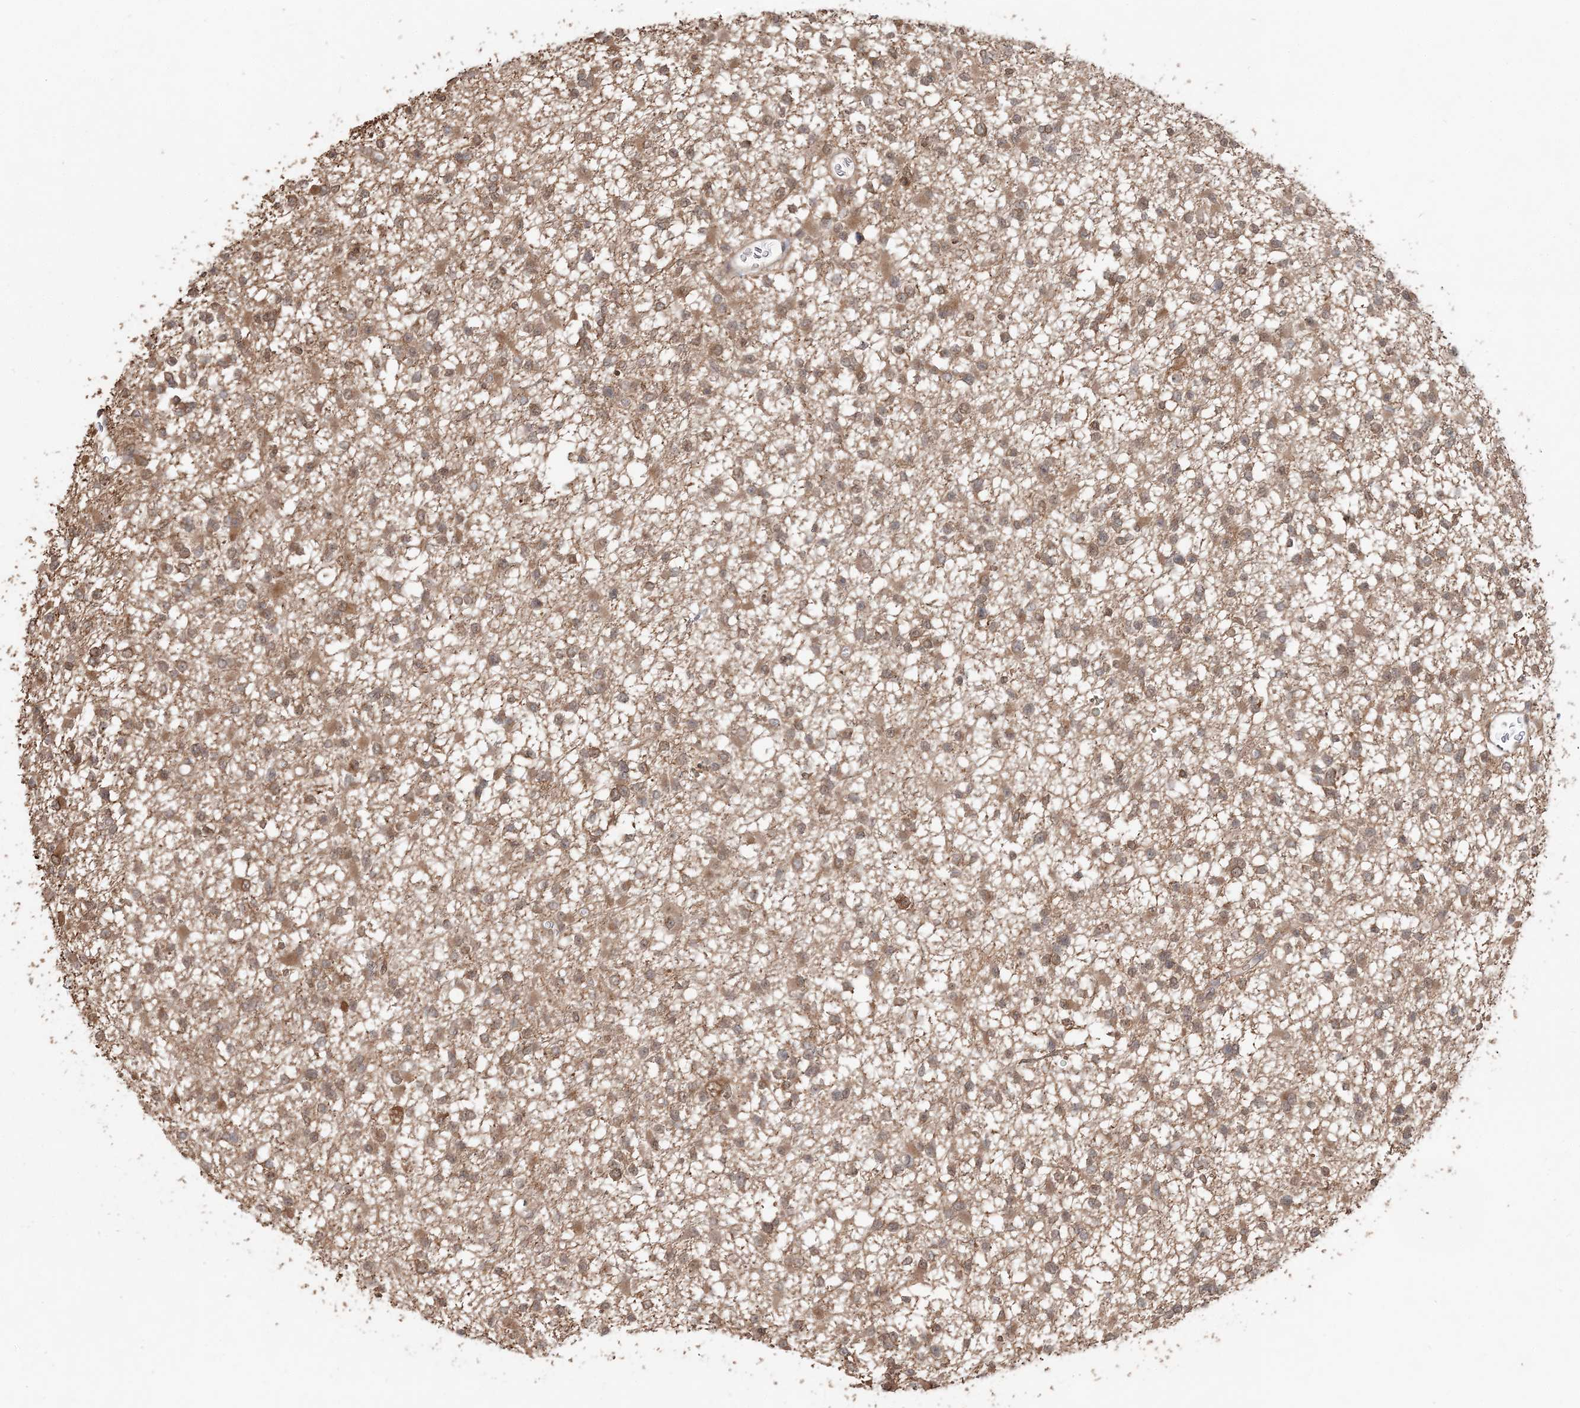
{"staining": {"intensity": "moderate", "quantity": ">75%", "location": "cytoplasmic/membranous"}, "tissue": "glioma", "cell_type": "Tumor cells", "image_type": "cancer", "snomed": [{"axis": "morphology", "description": "Glioma, malignant, Low grade"}, {"axis": "topography", "description": "Brain"}], "caption": "Immunohistochemistry (IHC) image of neoplastic tissue: human glioma stained using immunohistochemistry (IHC) displays medium levels of moderate protein expression localized specifically in the cytoplasmic/membranous of tumor cells, appearing as a cytoplasmic/membranous brown color.", "gene": "CAB39", "patient": {"sex": "female", "age": 22}}